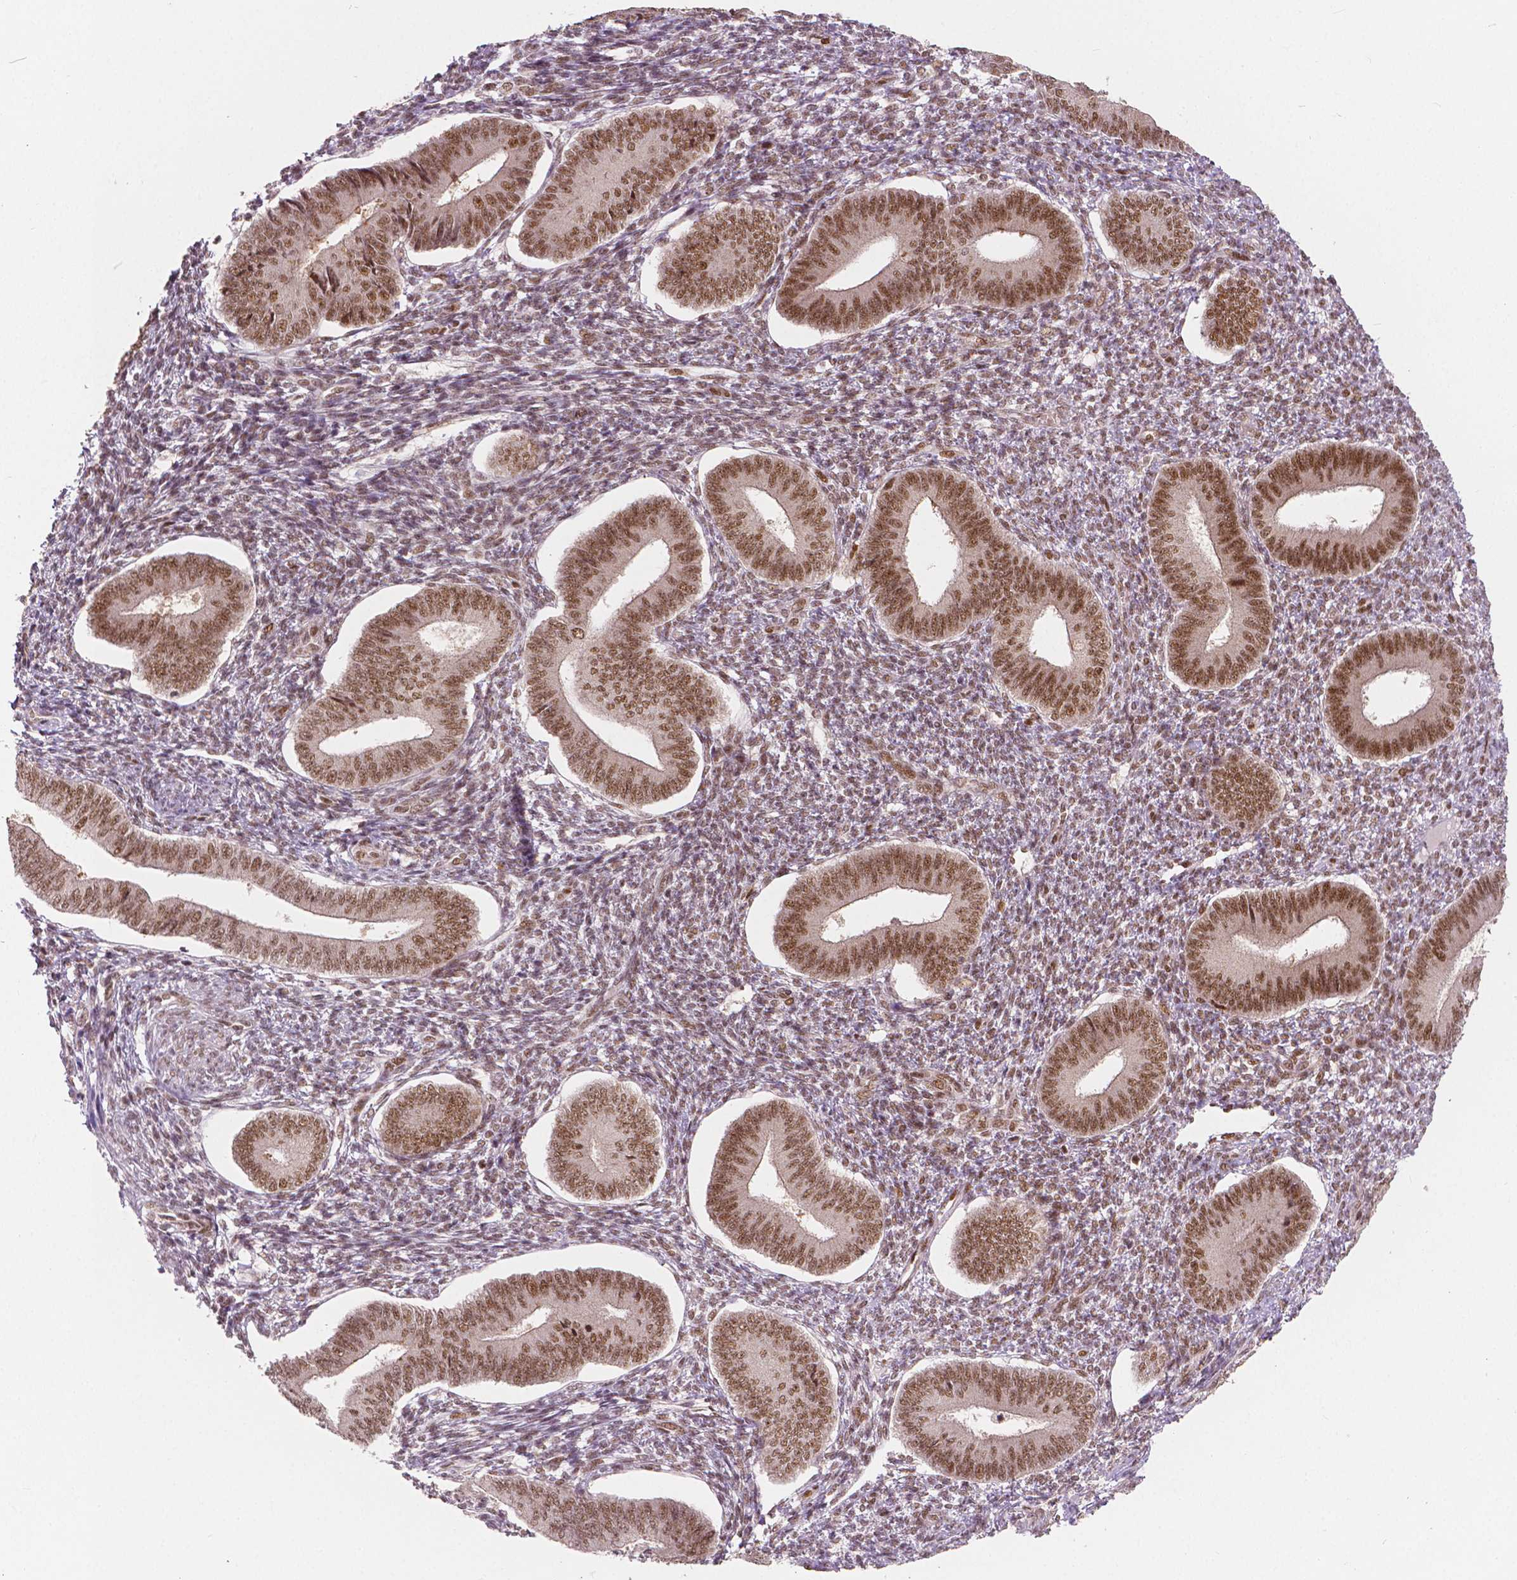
{"staining": {"intensity": "moderate", "quantity": ">75%", "location": "nuclear"}, "tissue": "endometrium", "cell_type": "Cells in endometrial stroma", "image_type": "normal", "snomed": [{"axis": "morphology", "description": "Normal tissue, NOS"}, {"axis": "topography", "description": "Endometrium"}], "caption": "The immunohistochemical stain shows moderate nuclear expression in cells in endometrial stroma of unremarkable endometrium. Nuclei are stained in blue.", "gene": "NSD2", "patient": {"sex": "female", "age": 42}}